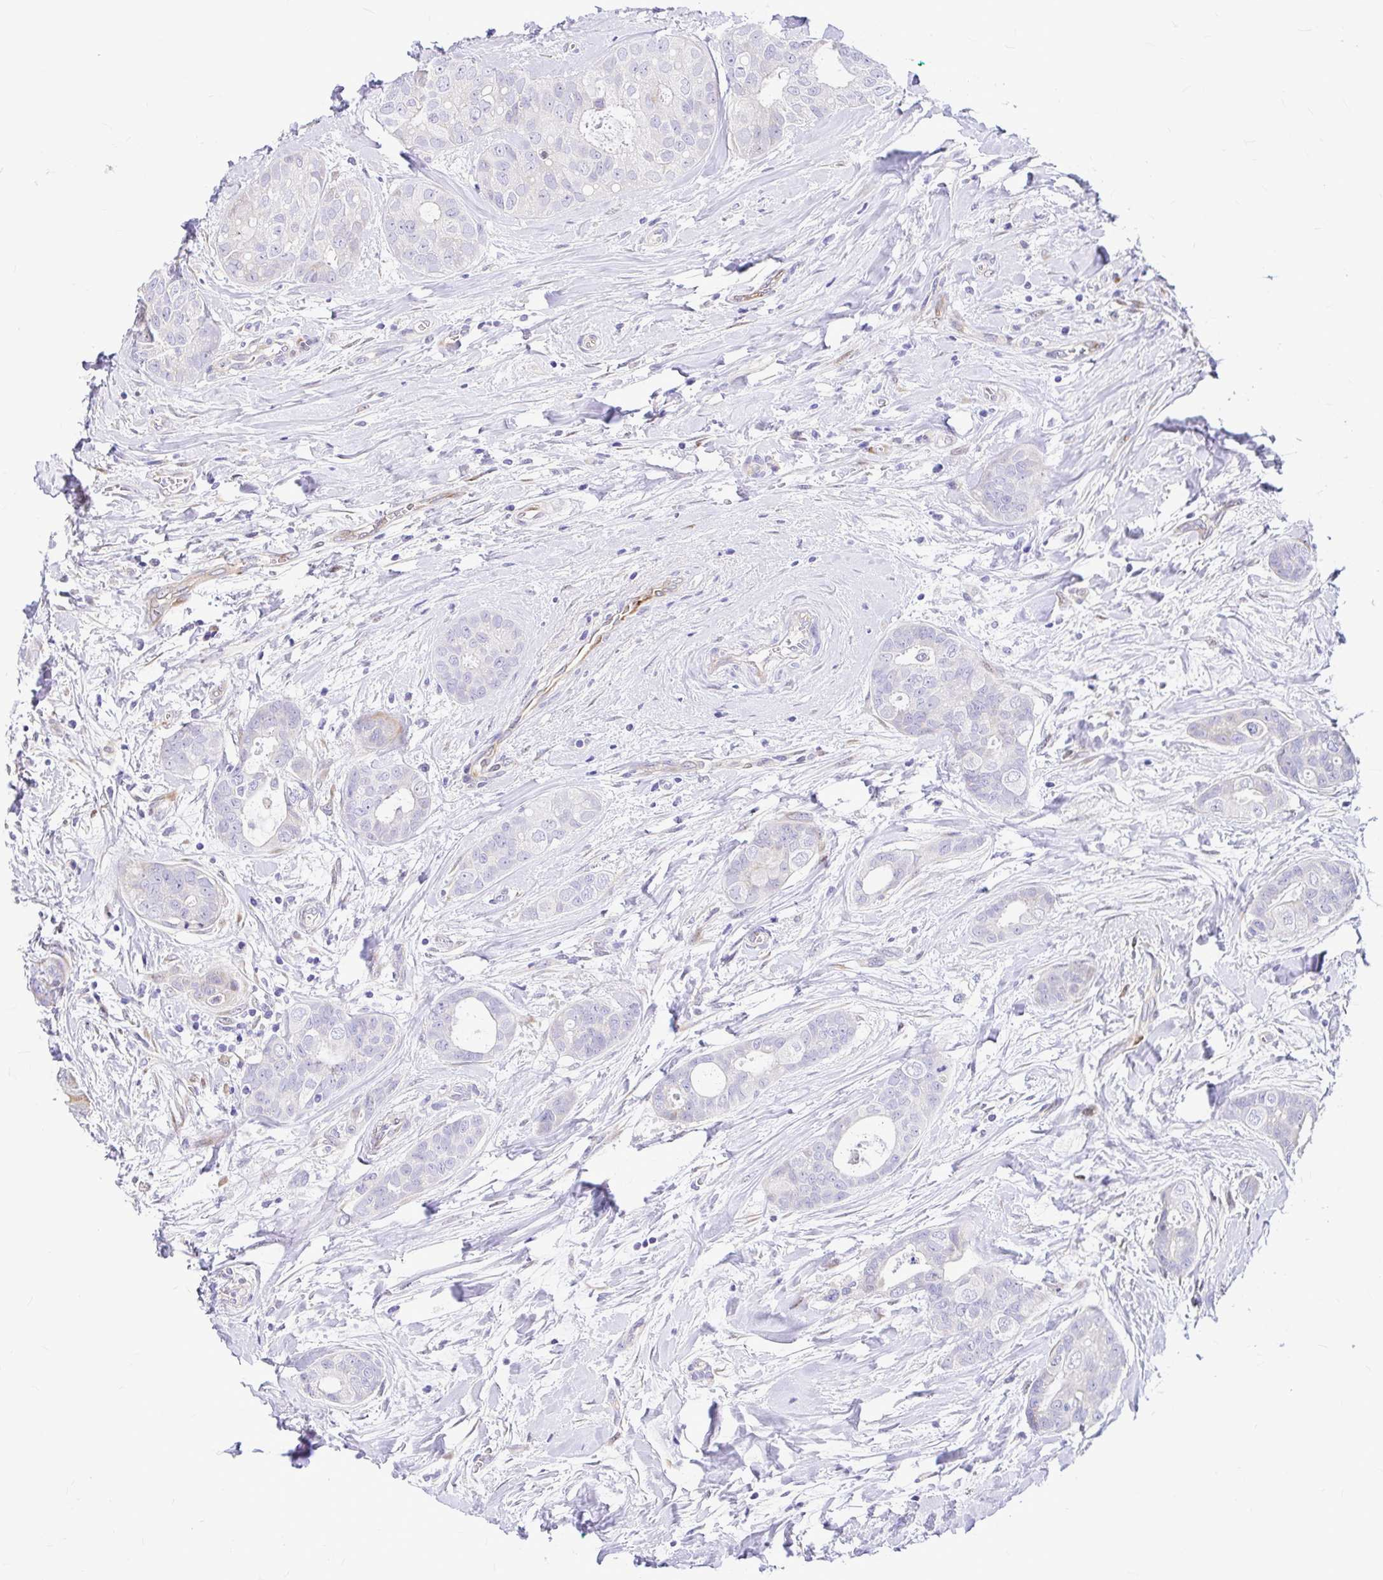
{"staining": {"intensity": "negative", "quantity": "none", "location": "none"}, "tissue": "breast cancer", "cell_type": "Tumor cells", "image_type": "cancer", "snomed": [{"axis": "morphology", "description": "Duct carcinoma"}, {"axis": "topography", "description": "Breast"}], "caption": "Immunohistochemistry micrograph of neoplastic tissue: human breast infiltrating ductal carcinoma stained with DAB (3,3'-diaminobenzidine) exhibits no significant protein positivity in tumor cells.", "gene": "GABBR2", "patient": {"sex": "female", "age": 45}}